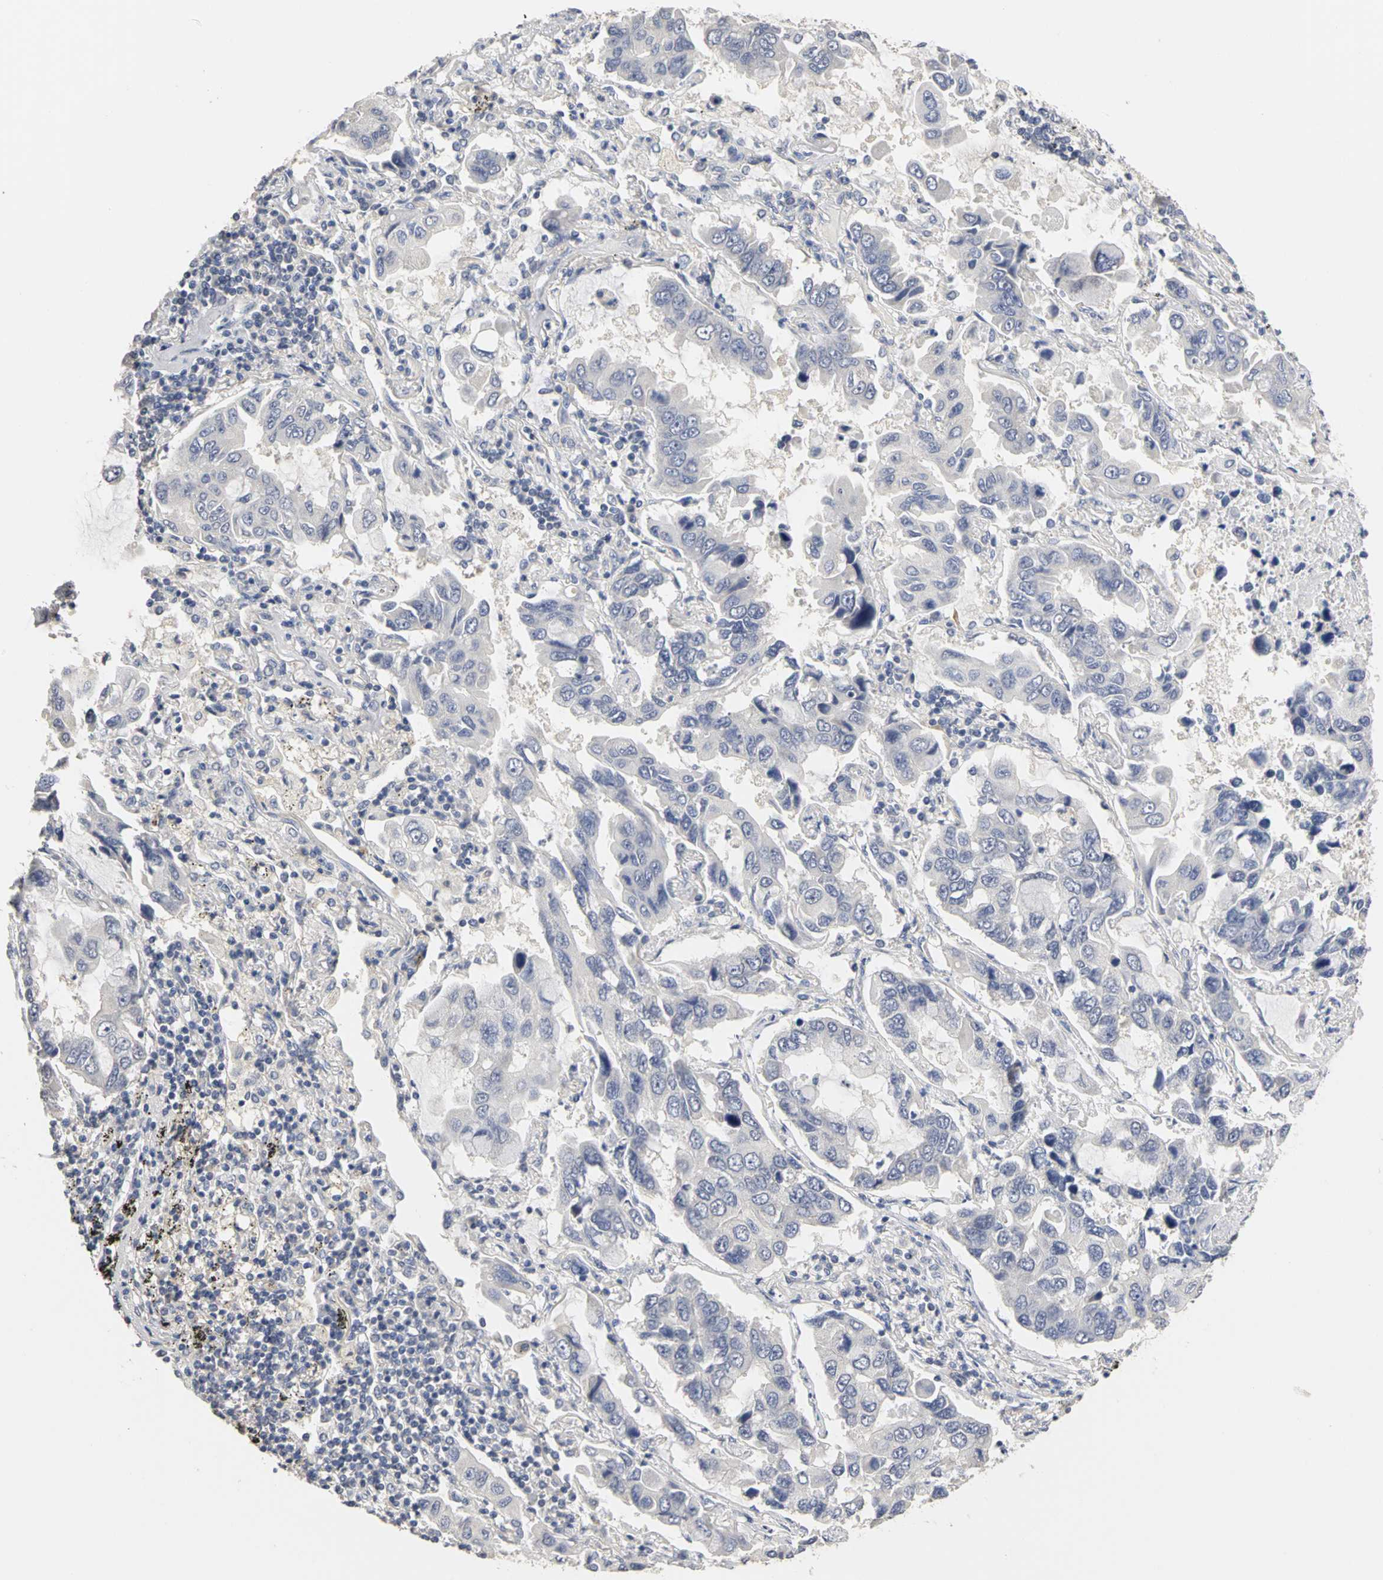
{"staining": {"intensity": "negative", "quantity": "none", "location": "none"}, "tissue": "lung cancer", "cell_type": "Tumor cells", "image_type": "cancer", "snomed": [{"axis": "morphology", "description": "Adenocarcinoma, NOS"}, {"axis": "topography", "description": "Lung"}], "caption": "DAB immunohistochemical staining of adenocarcinoma (lung) exhibits no significant expression in tumor cells.", "gene": "PGR", "patient": {"sex": "male", "age": 64}}